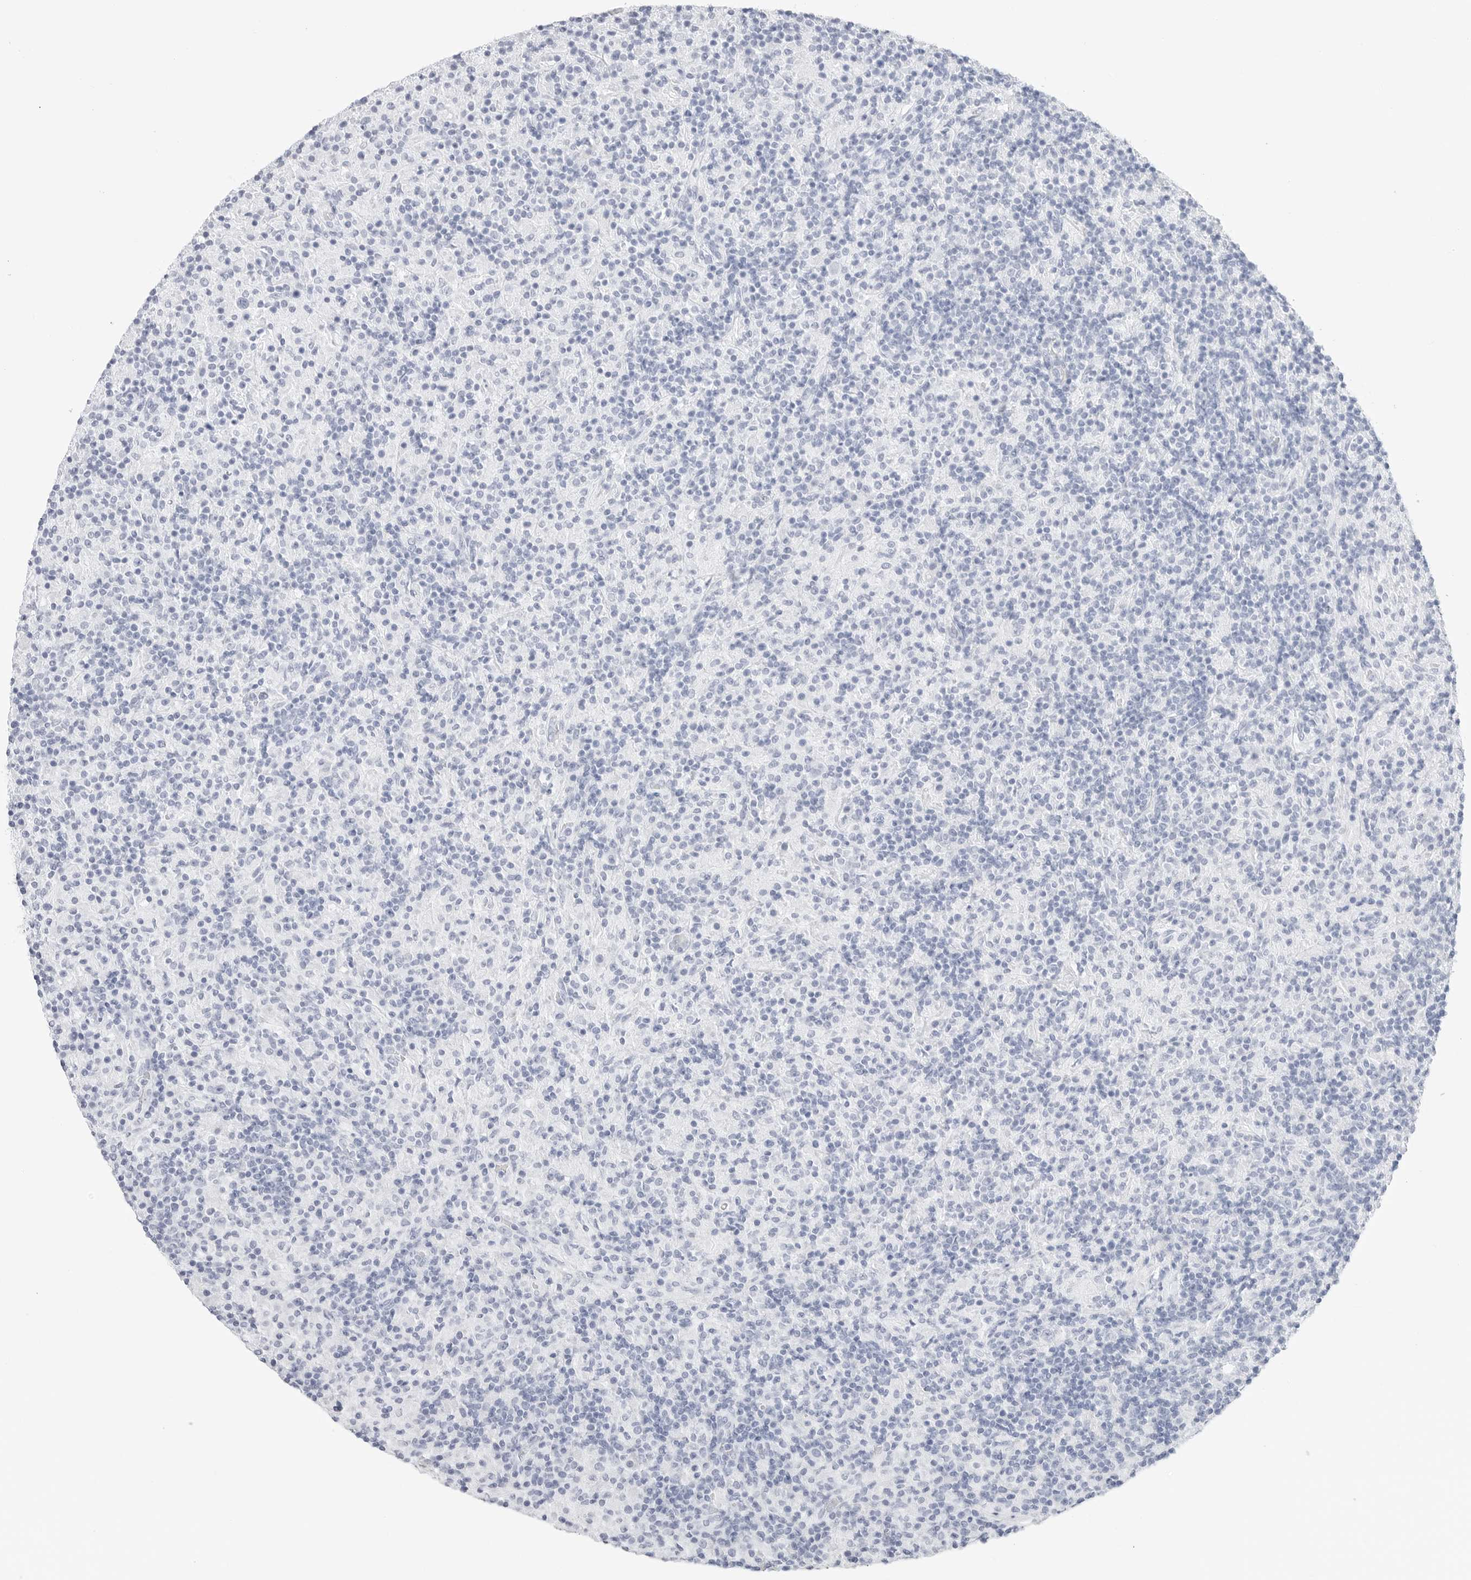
{"staining": {"intensity": "negative", "quantity": "none", "location": "none"}, "tissue": "lymphoma", "cell_type": "Tumor cells", "image_type": "cancer", "snomed": [{"axis": "morphology", "description": "Hodgkin's disease, NOS"}, {"axis": "topography", "description": "Lymph node"}], "caption": "Tumor cells show no significant positivity in lymphoma. (DAB (3,3'-diaminobenzidine) immunohistochemistry (IHC) visualized using brightfield microscopy, high magnification).", "gene": "TFF2", "patient": {"sex": "male", "age": 70}}